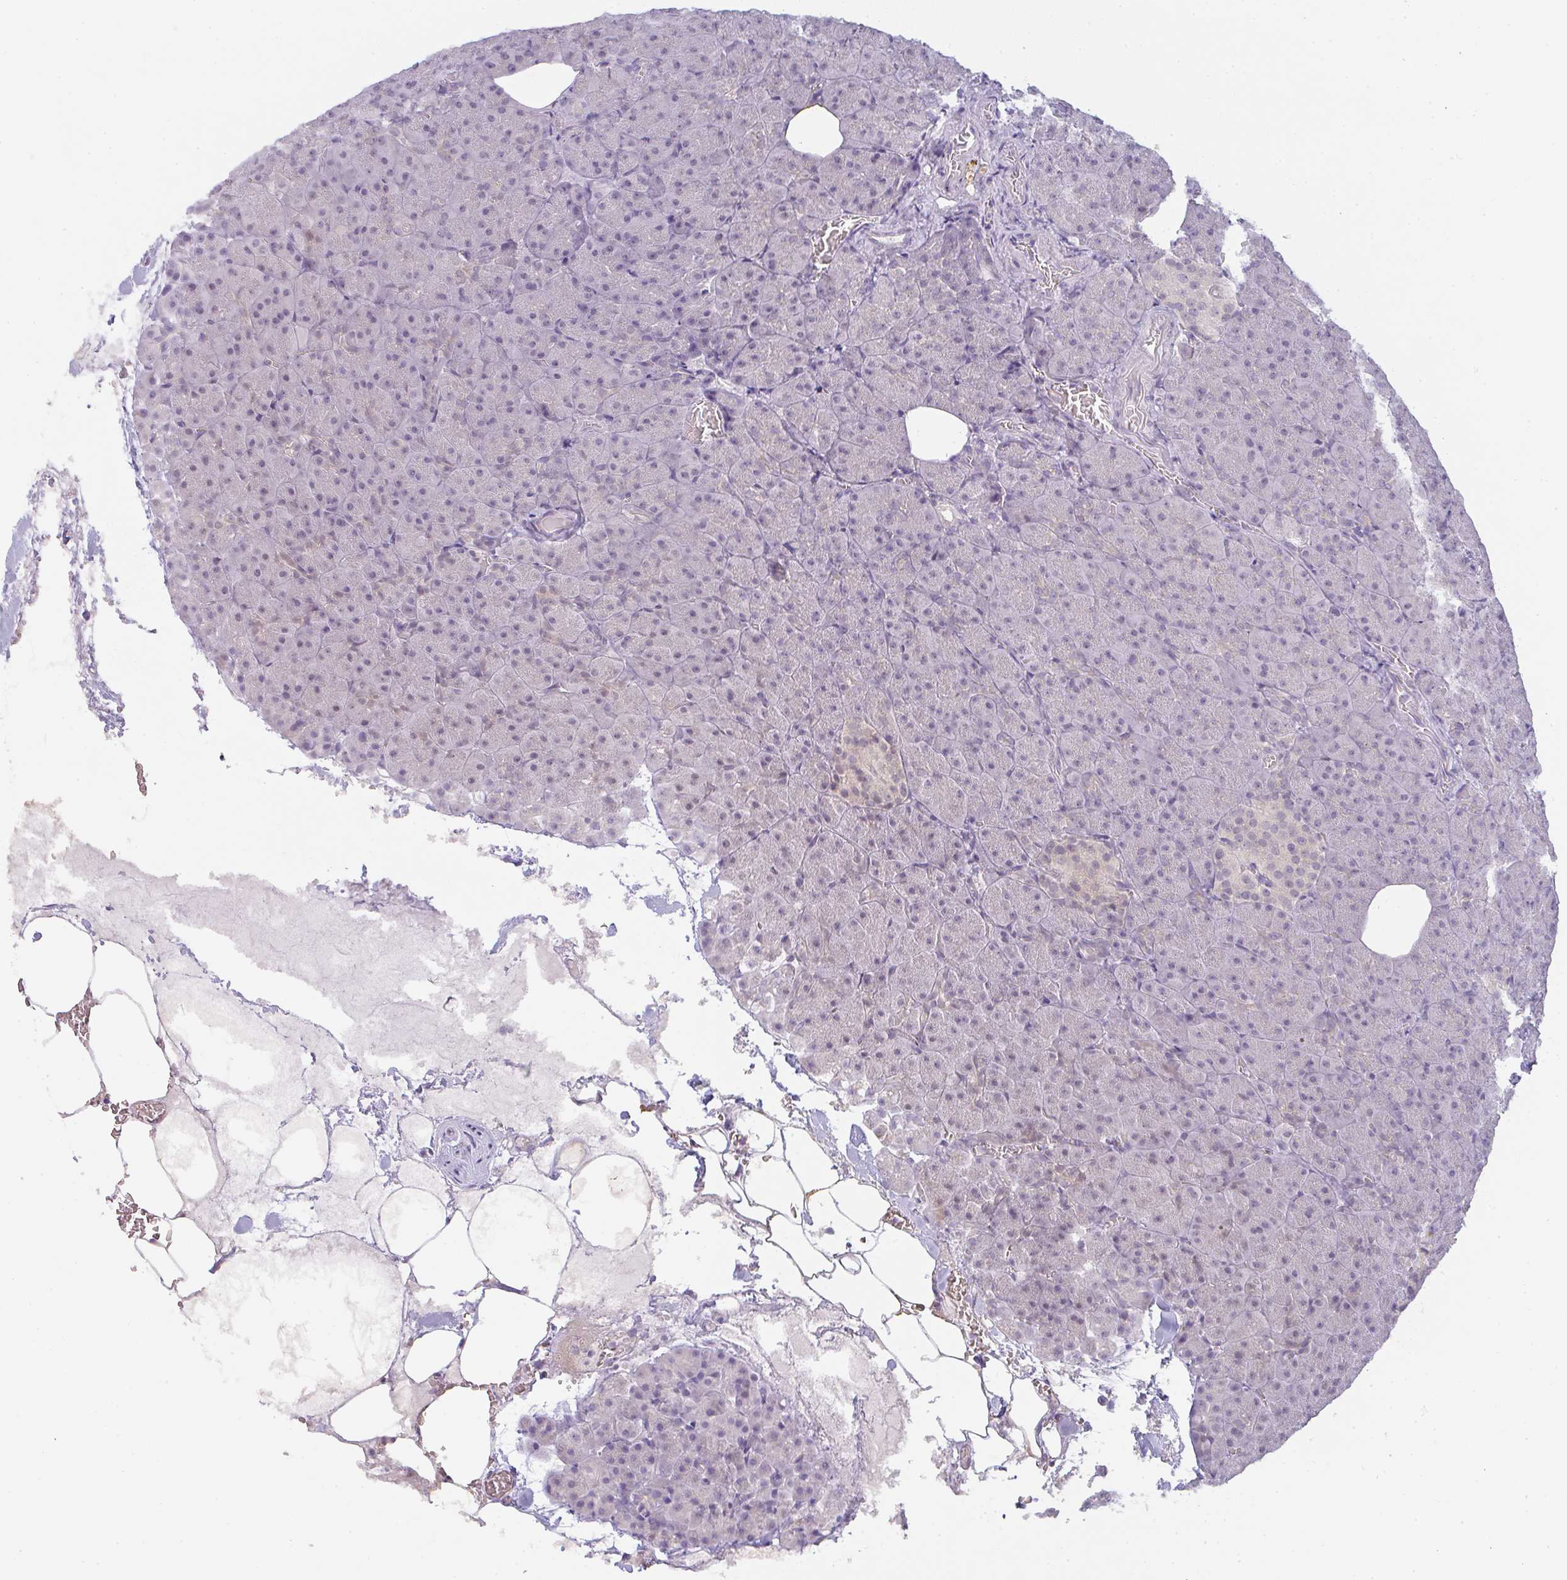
{"staining": {"intensity": "negative", "quantity": "none", "location": "none"}, "tissue": "pancreas", "cell_type": "Exocrine glandular cells", "image_type": "normal", "snomed": [{"axis": "morphology", "description": "Normal tissue, NOS"}, {"axis": "topography", "description": "Pancreas"}], "caption": "An immunohistochemistry (IHC) micrograph of benign pancreas is shown. There is no staining in exocrine glandular cells of pancreas. (DAB (3,3'-diaminobenzidine) IHC visualized using brightfield microscopy, high magnification).", "gene": "CSE1L", "patient": {"sex": "female", "age": 74}}